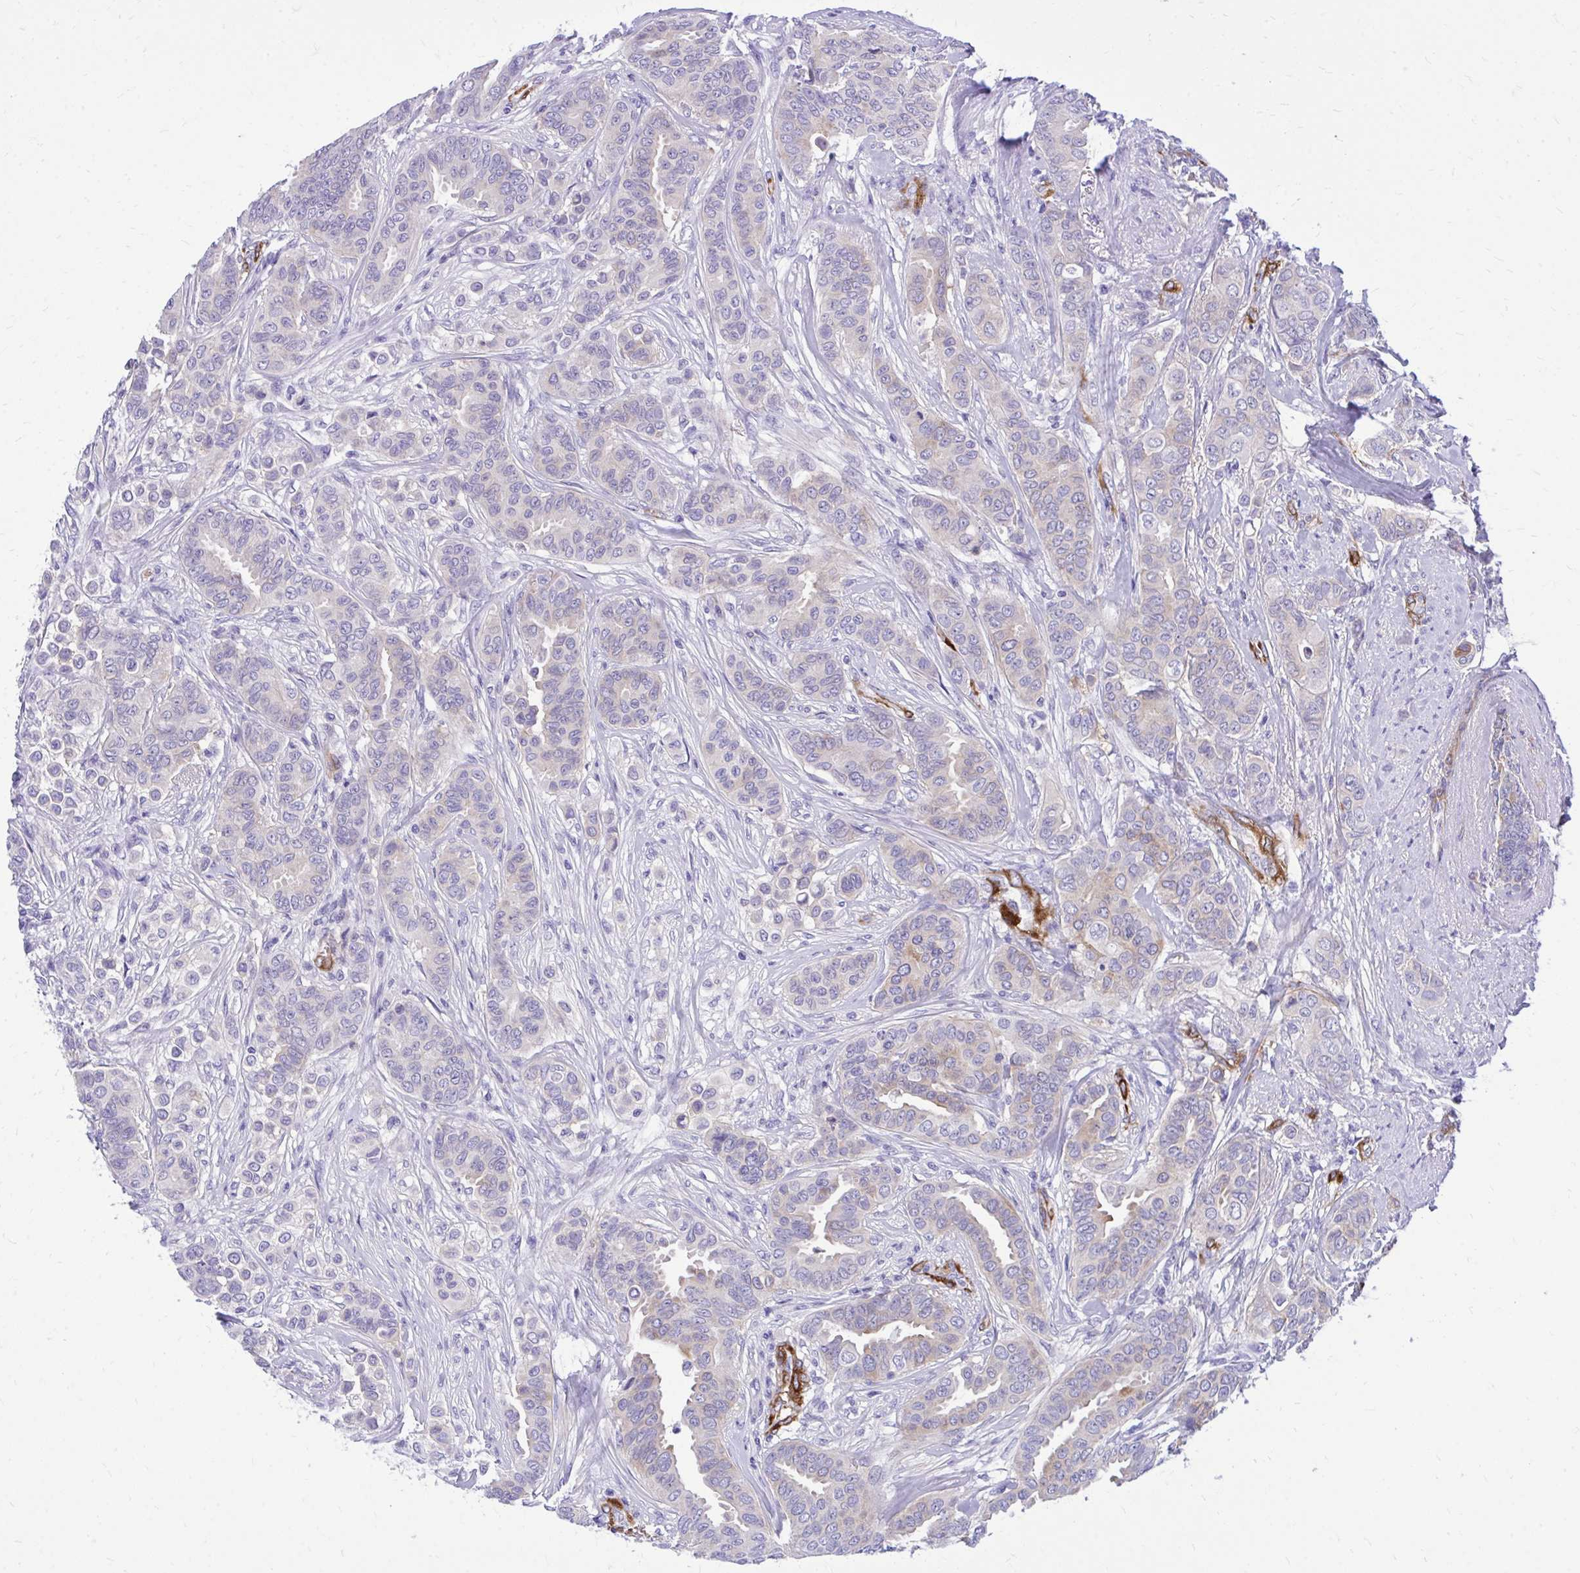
{"staining": {"intensity": "negative", "quantity": "none", "location": "none"}, "tissue": "breast cancer", "cell_type": "Tumor cells", "image_type": "cancer", "snomed": [{"axis": "morphology", "description": "Duct carcinoma"}, {"axis": "topography", "description": "Breast"}], "caption": "Immunohistochemistry (IHC) of breast cancer reveals no expression in tumor cells. (DAB (3,3'-diaminobenzidine) IHC, high magnification).", "gene": "EPB41L1", "patient": {"sex": "female", "age": 45}}